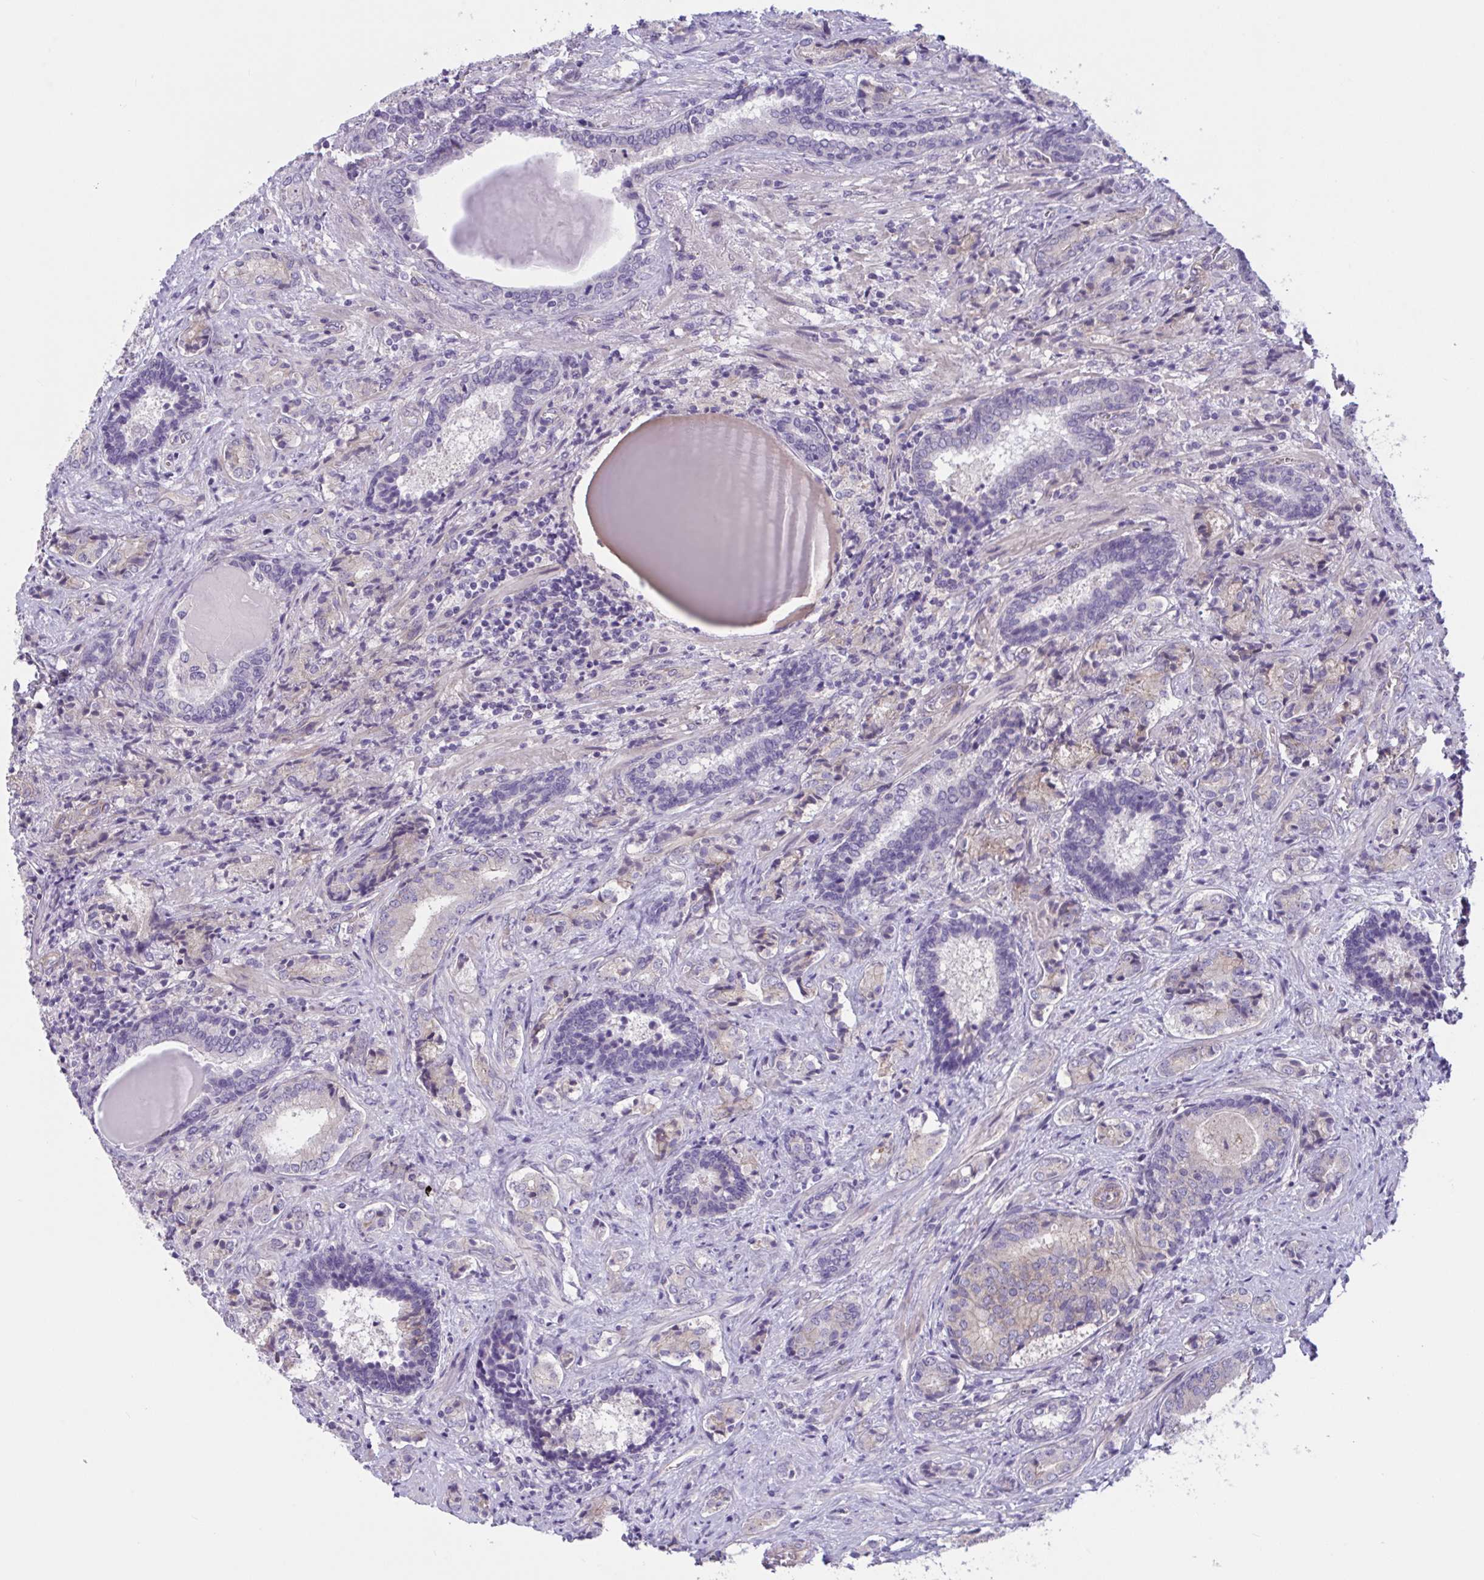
{"staining": {"intensity": "negative", "quantity": "none", "location": "none"}, "tissue": "prostate cancer", "cell_type": "Tumor cells", "image_type": "cancer", "snomed": [{"axis": "morphology", "description": "Adenocarcinoma, High grade"}, {"axis": "topography", "description": "Prostate"}], "caption": "Tumor cells show no significant protein positivity in adenocarcinoma (high-grade) (prostate). (DAB (3,3'-diaminobenzidine) immunohistochemistry, high magnification).", "gene": "TTC7B", "patient": {"sex": "male", "age": 62}}